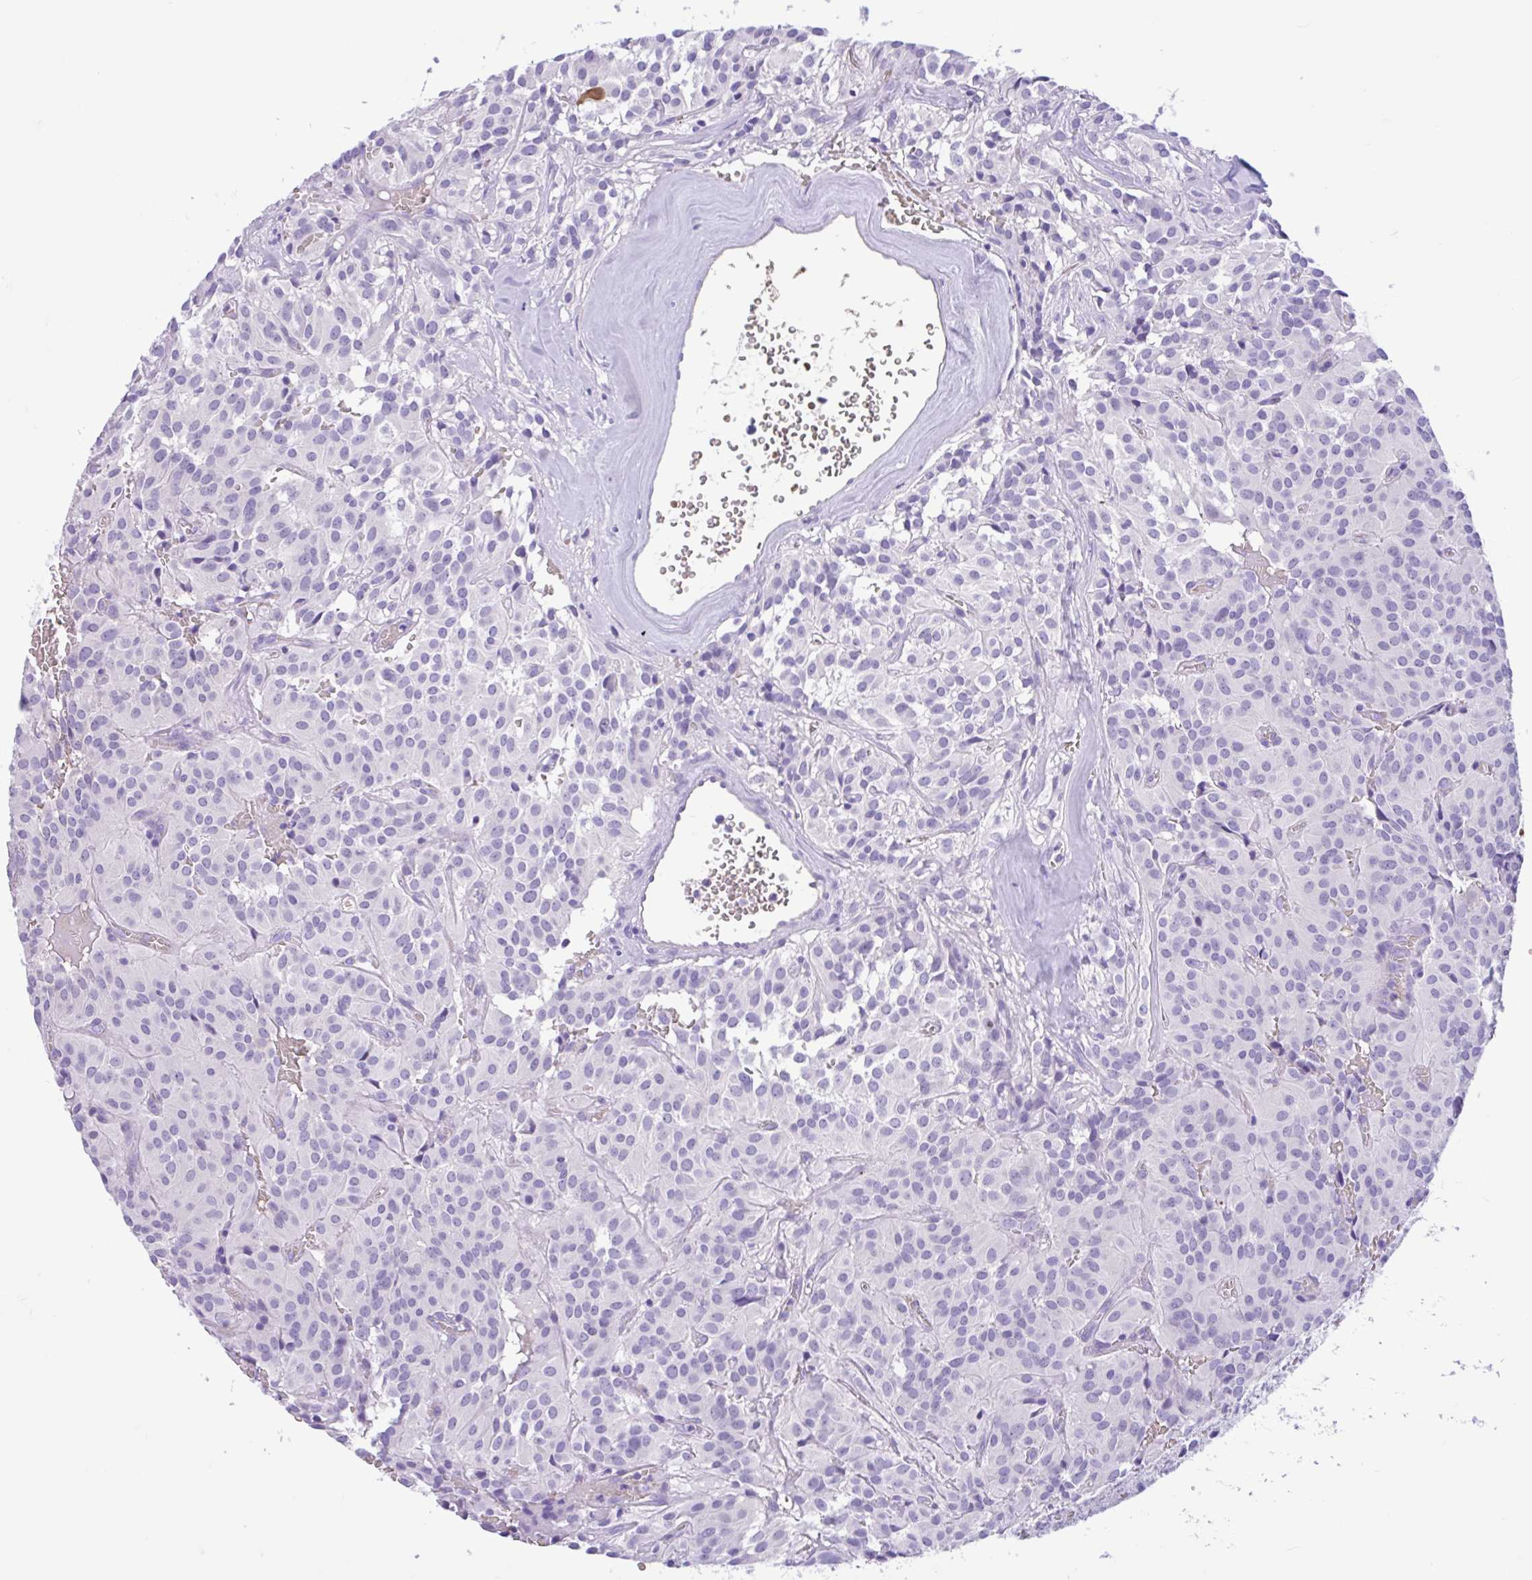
{"staining": {"intensity": "negative", "quantity": "none", "location": "none"}, "tissue": "glioma", "cell_type": "Tumor cells", "image_type": "cancer", "snomed": [{"axis": "morphology", "description": "Glioma, malignant, Low grade"}, {"axis": "topography", "description": "Brain"}], "caption": "Tumor cells are negative for protein expression in human malignant low-grade glioma.", "gene": "TMEM79", "patient": {"sex": "male", "age": 42}}